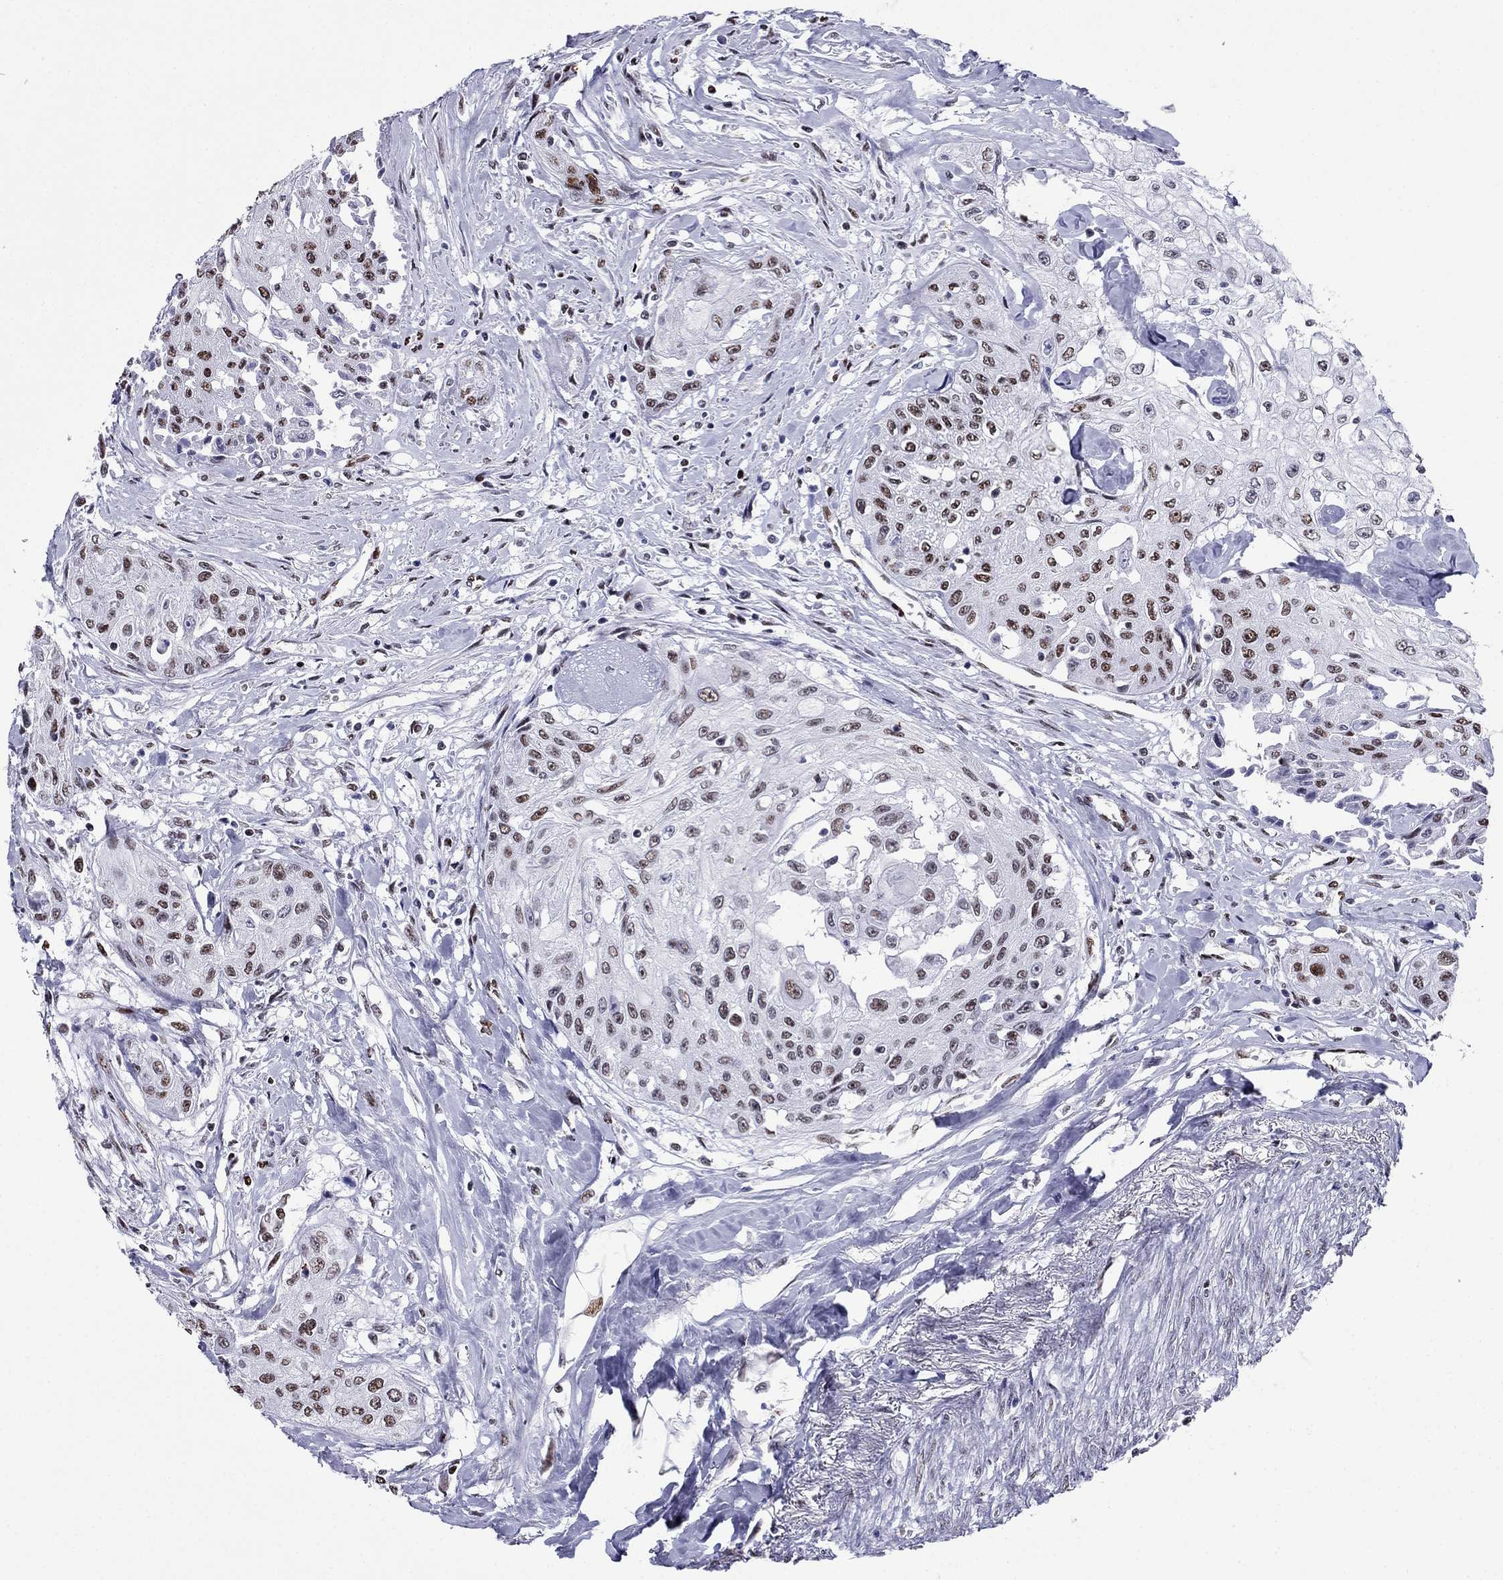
{"staining": {"intensity": "strong", "quantity": ">75%", "location": "nuclear"}, "tissue": "head and neck cancer", "cell_type": "Tumor cells", "image_type": "cancer", "snomed": [{"axis": "morphology", "description": "Normal tissue, NOS"}, {"axis": "morphology", "description": "Squamous cell carcinoma, NOS"}, {"axis": "topography", "description": "Oral tissue"}, {"axis": "topography", "description": "Peripheral nerve tissue"}, {"axis": "topography", "description": "Head-Neck"}], "caption": "This is an image of IHC staining of head and neck squamous cell carcinoma, which shows strong staining in the nuclear of tumor cells.", "gene": "PPM1G", "patient": {"sex": "female", "age": 59}}